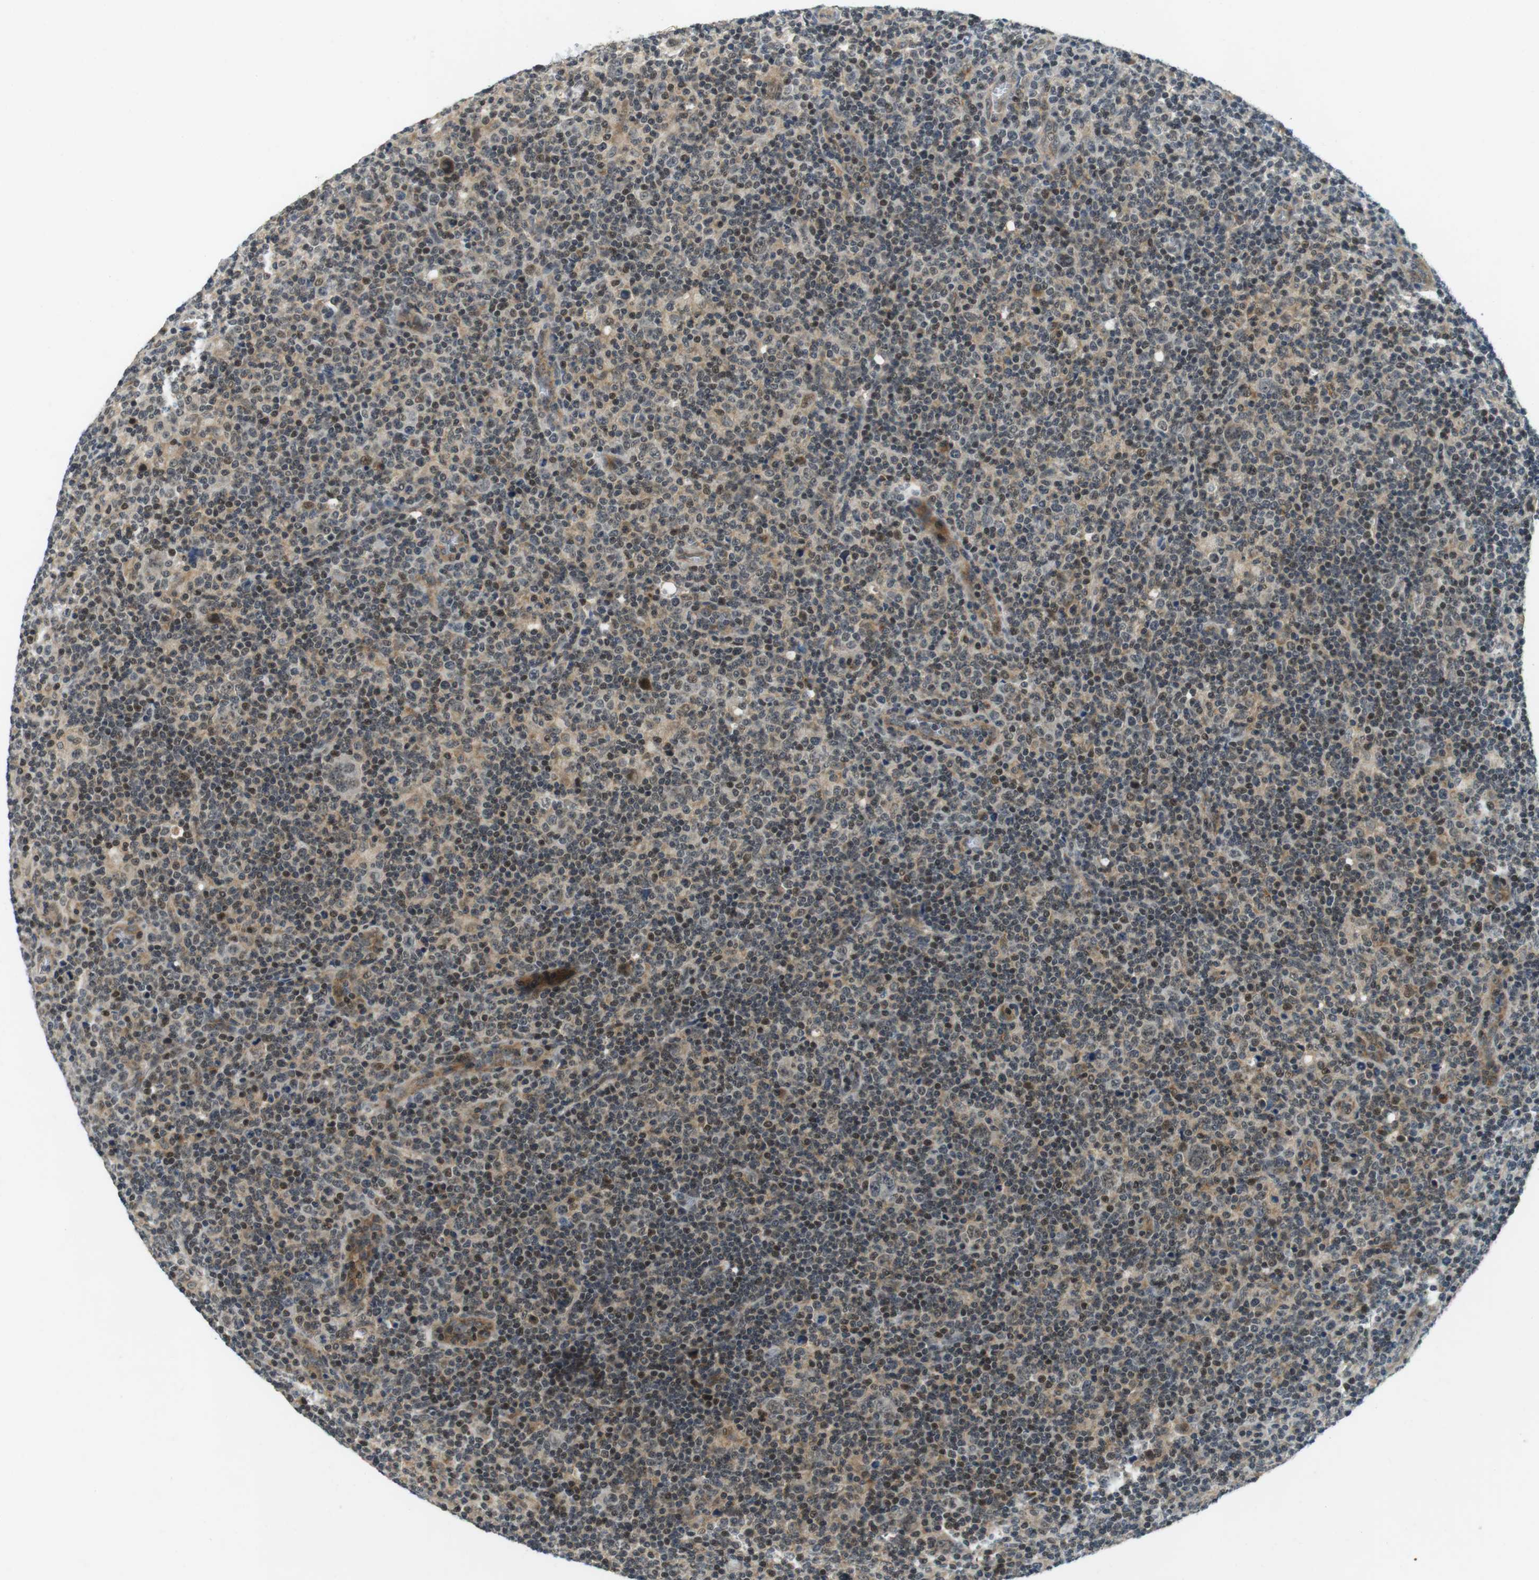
{"staining": {"intensity": "weak", "quantity": "25%-75%", "location": "cytoplasmic/membranous,nuclear"}, "tissue": "lymphoma", "cell_type": "Tumor cells", "image_type": "cancer", "snomed": [{"axis": "morphology", "description": "Hodgkin's disease, NOS"}, {"axis": "topography", "description": "Lymph node"}], "caption": "A low amount of weak cytoplasmic/membranous and nuclear positivity is appreciated in approximately 25%-75% of tumor cells in Hodgkin's disease tissue.", "gene": "BRD4", "patient": {"sex": "female", "age": 57}}